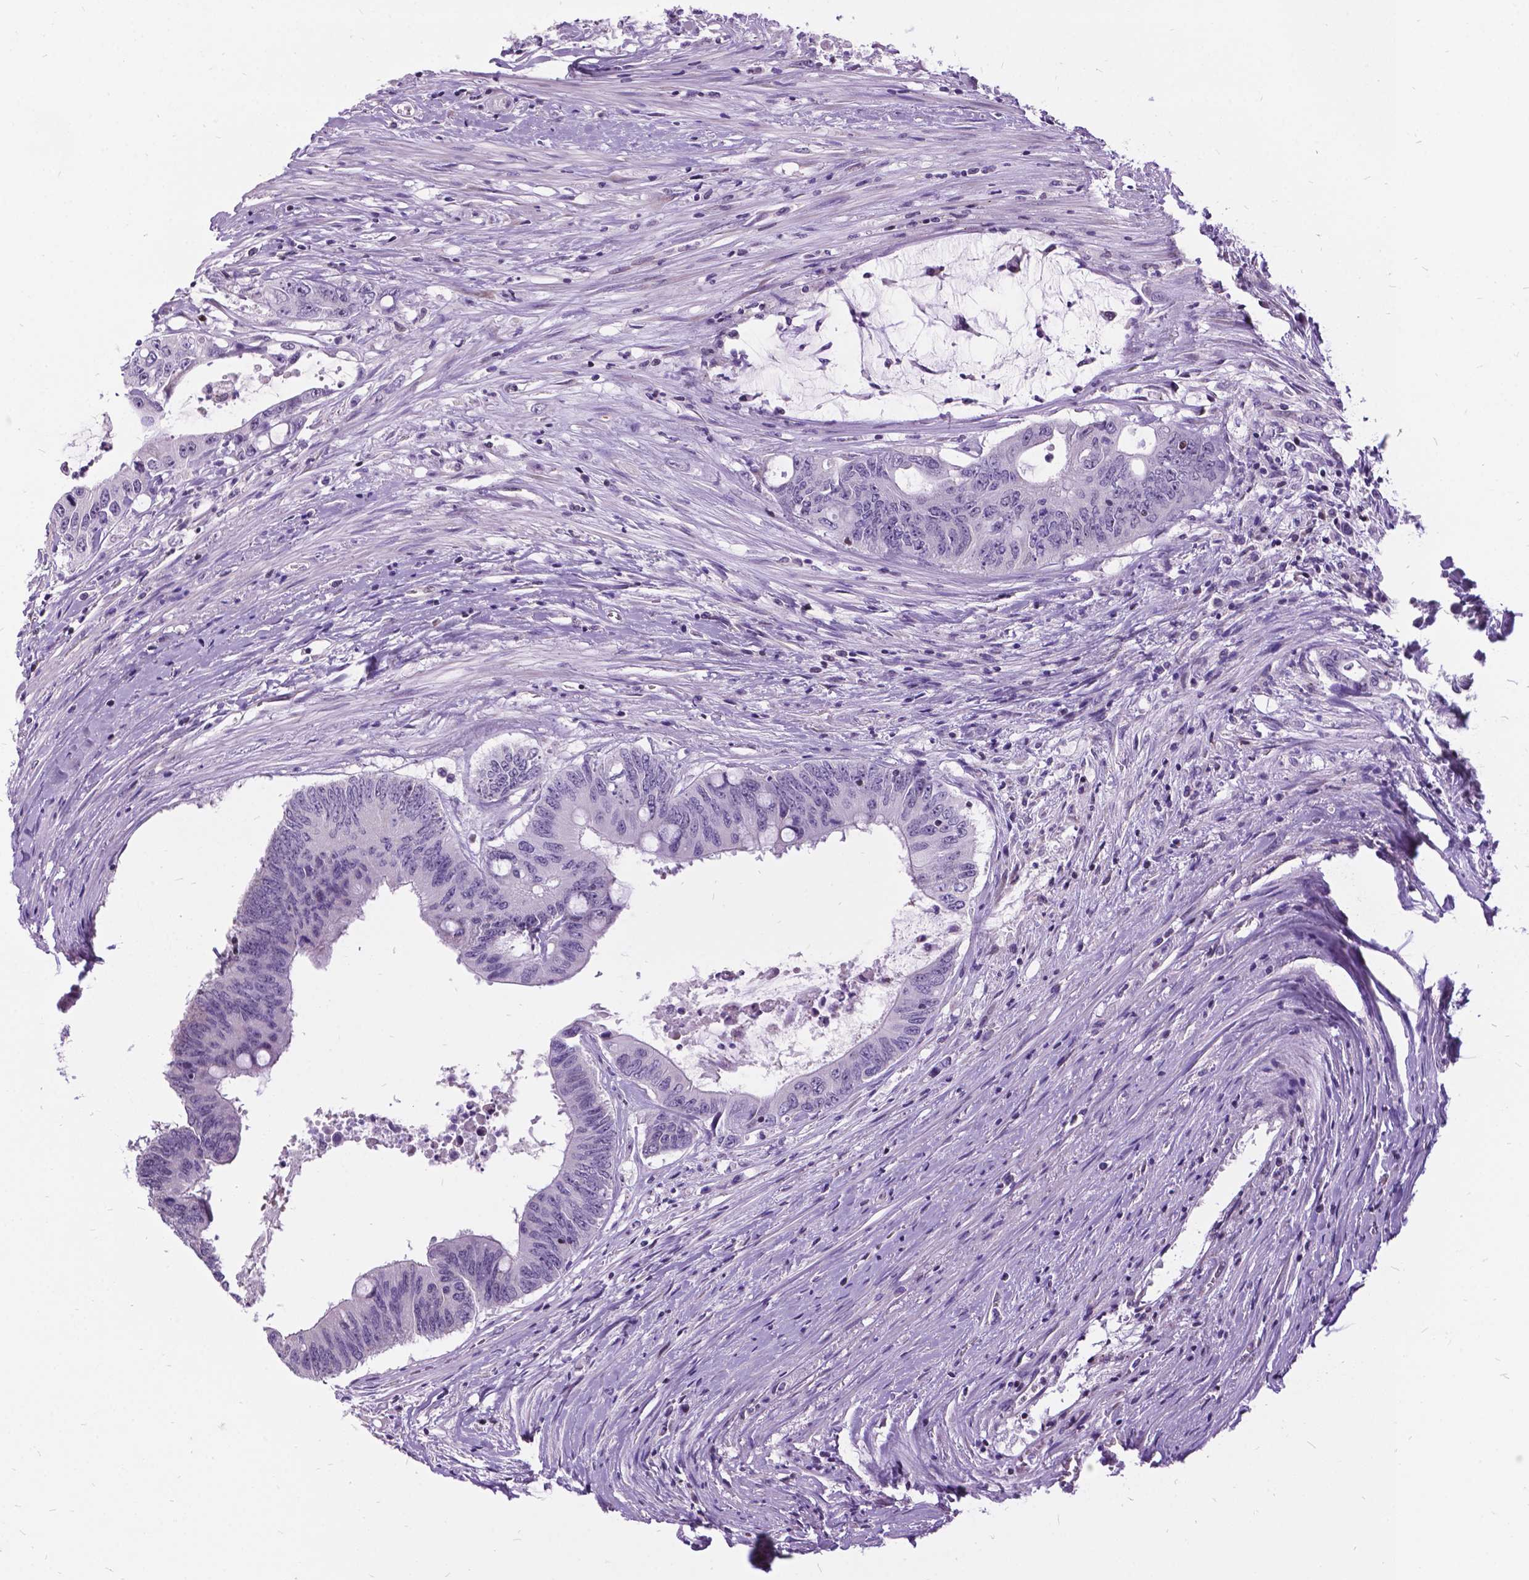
{"staining": {"intensity": "negative", "quantity": "none", "location": "none"}, "tissue": "colorectal cancer", "cell_type": "Tumor cells", "image_type": "cancer", "snomed": [{"axis": "morphology", "description": "Adenocarcinoma, NOS"}, {"axis": "topography", "description": "Rectum"}], "caption": "Immunohistochemistry image of neoplastic tissue: colorectal cancer (adenocarcinoma) stained with DAB demonstrates no significant protein positivity in tumor cells.", "gene": "DPF3", "patient": {"sex": "male", "age": 59}}